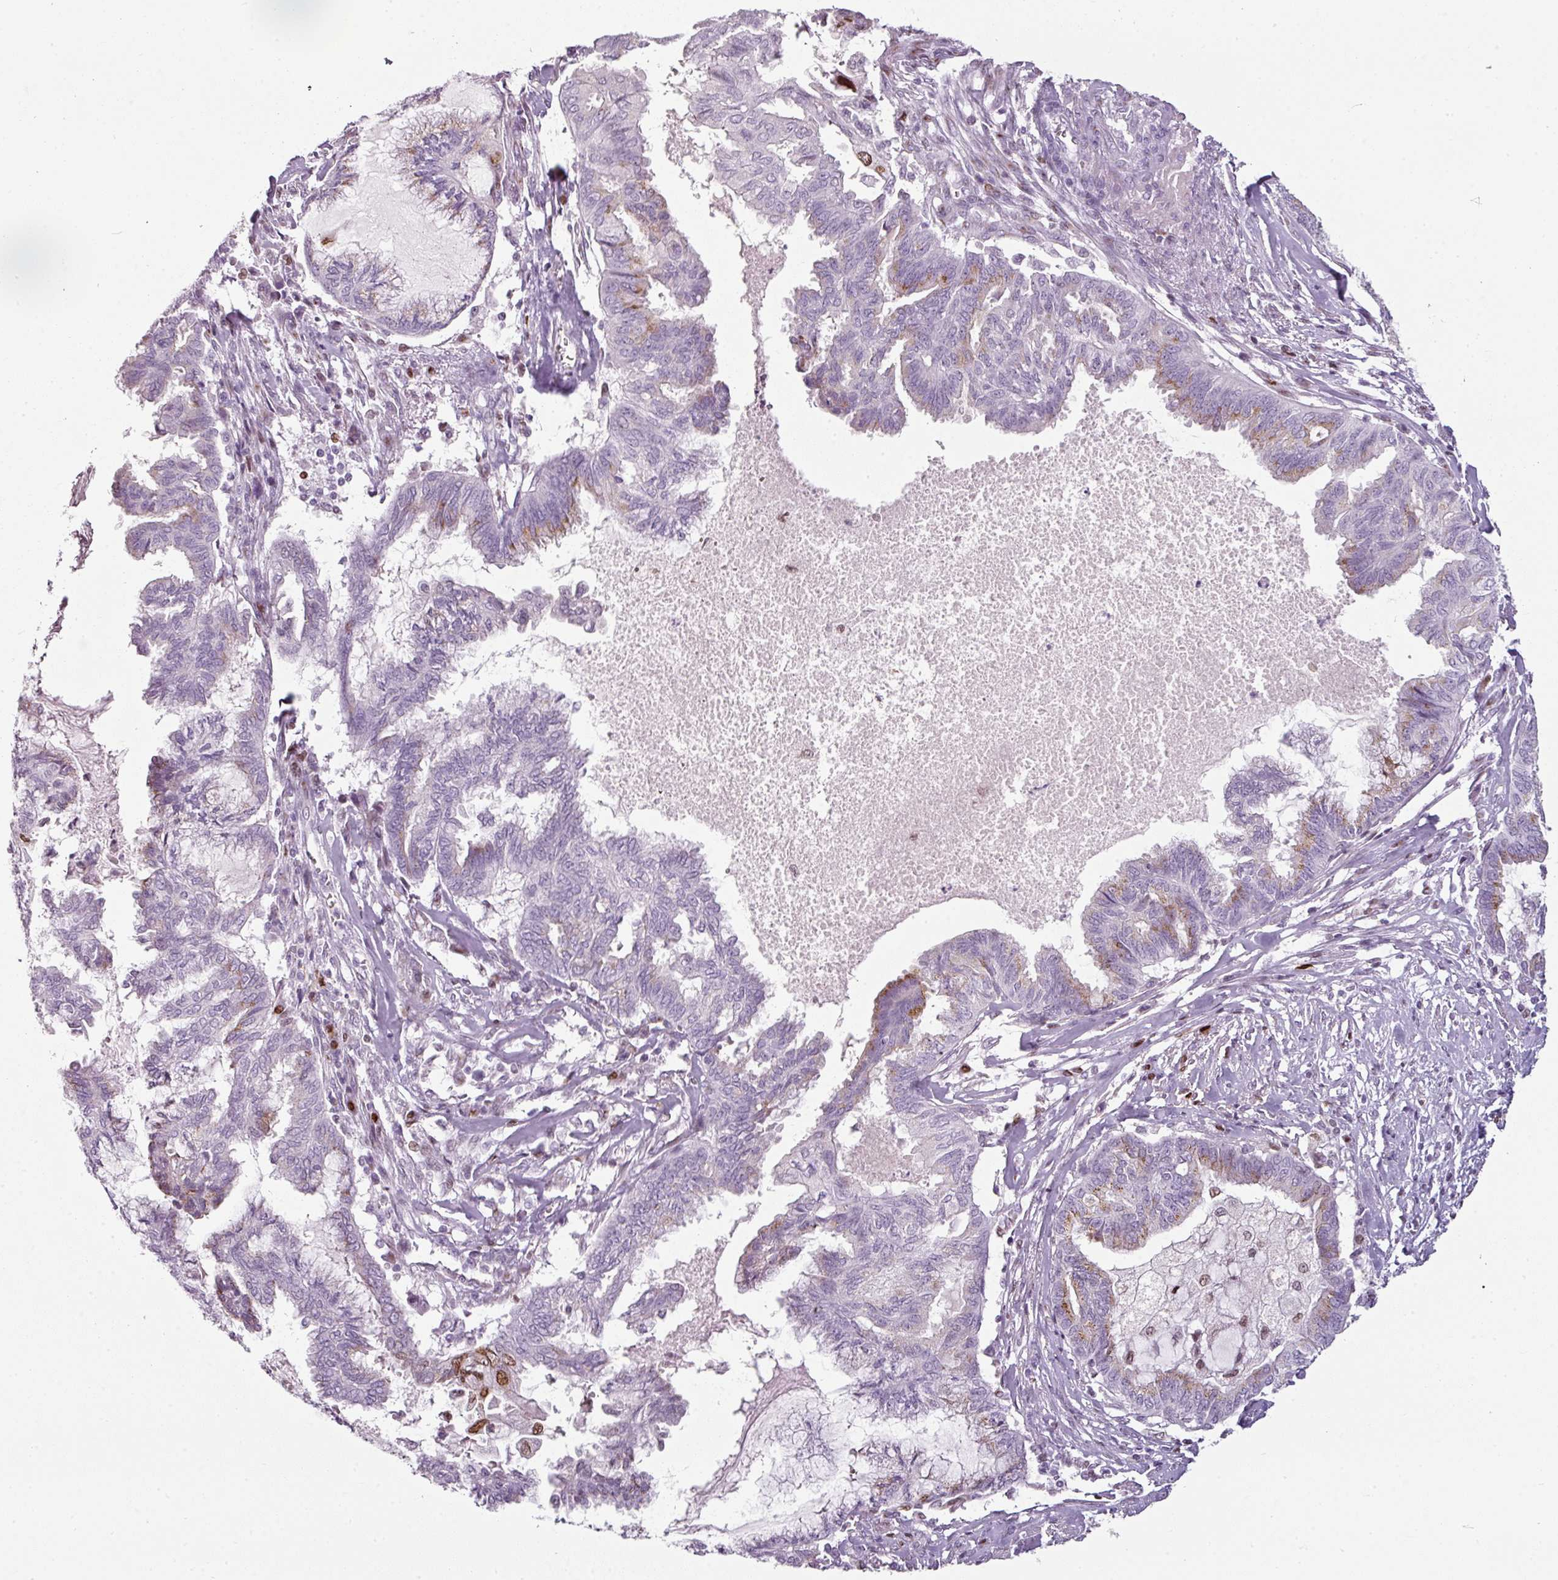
{"staining": {"intensity": "moderate", "quantity": "<25%", "location": "cytoplasmic/membranous"}, "tissue": "endometrial cancer", "cell_type": "Tumor cells", "image_type": "cancer", "snomed": [{"axis": "morphology", "description": "Adenocarcinoma, NOS"}, {"axis": "topography", "description": "Endometrium"}], "caption": "Moderate cytoplasmic/membranous staining is present in about <25% of tumor cells in endometrial cancer. The protein of interest is shown in brown color, while the nuclei are stained blue.", "gene": "SYT8", "patient": {"sex": "female", "age": 86}}